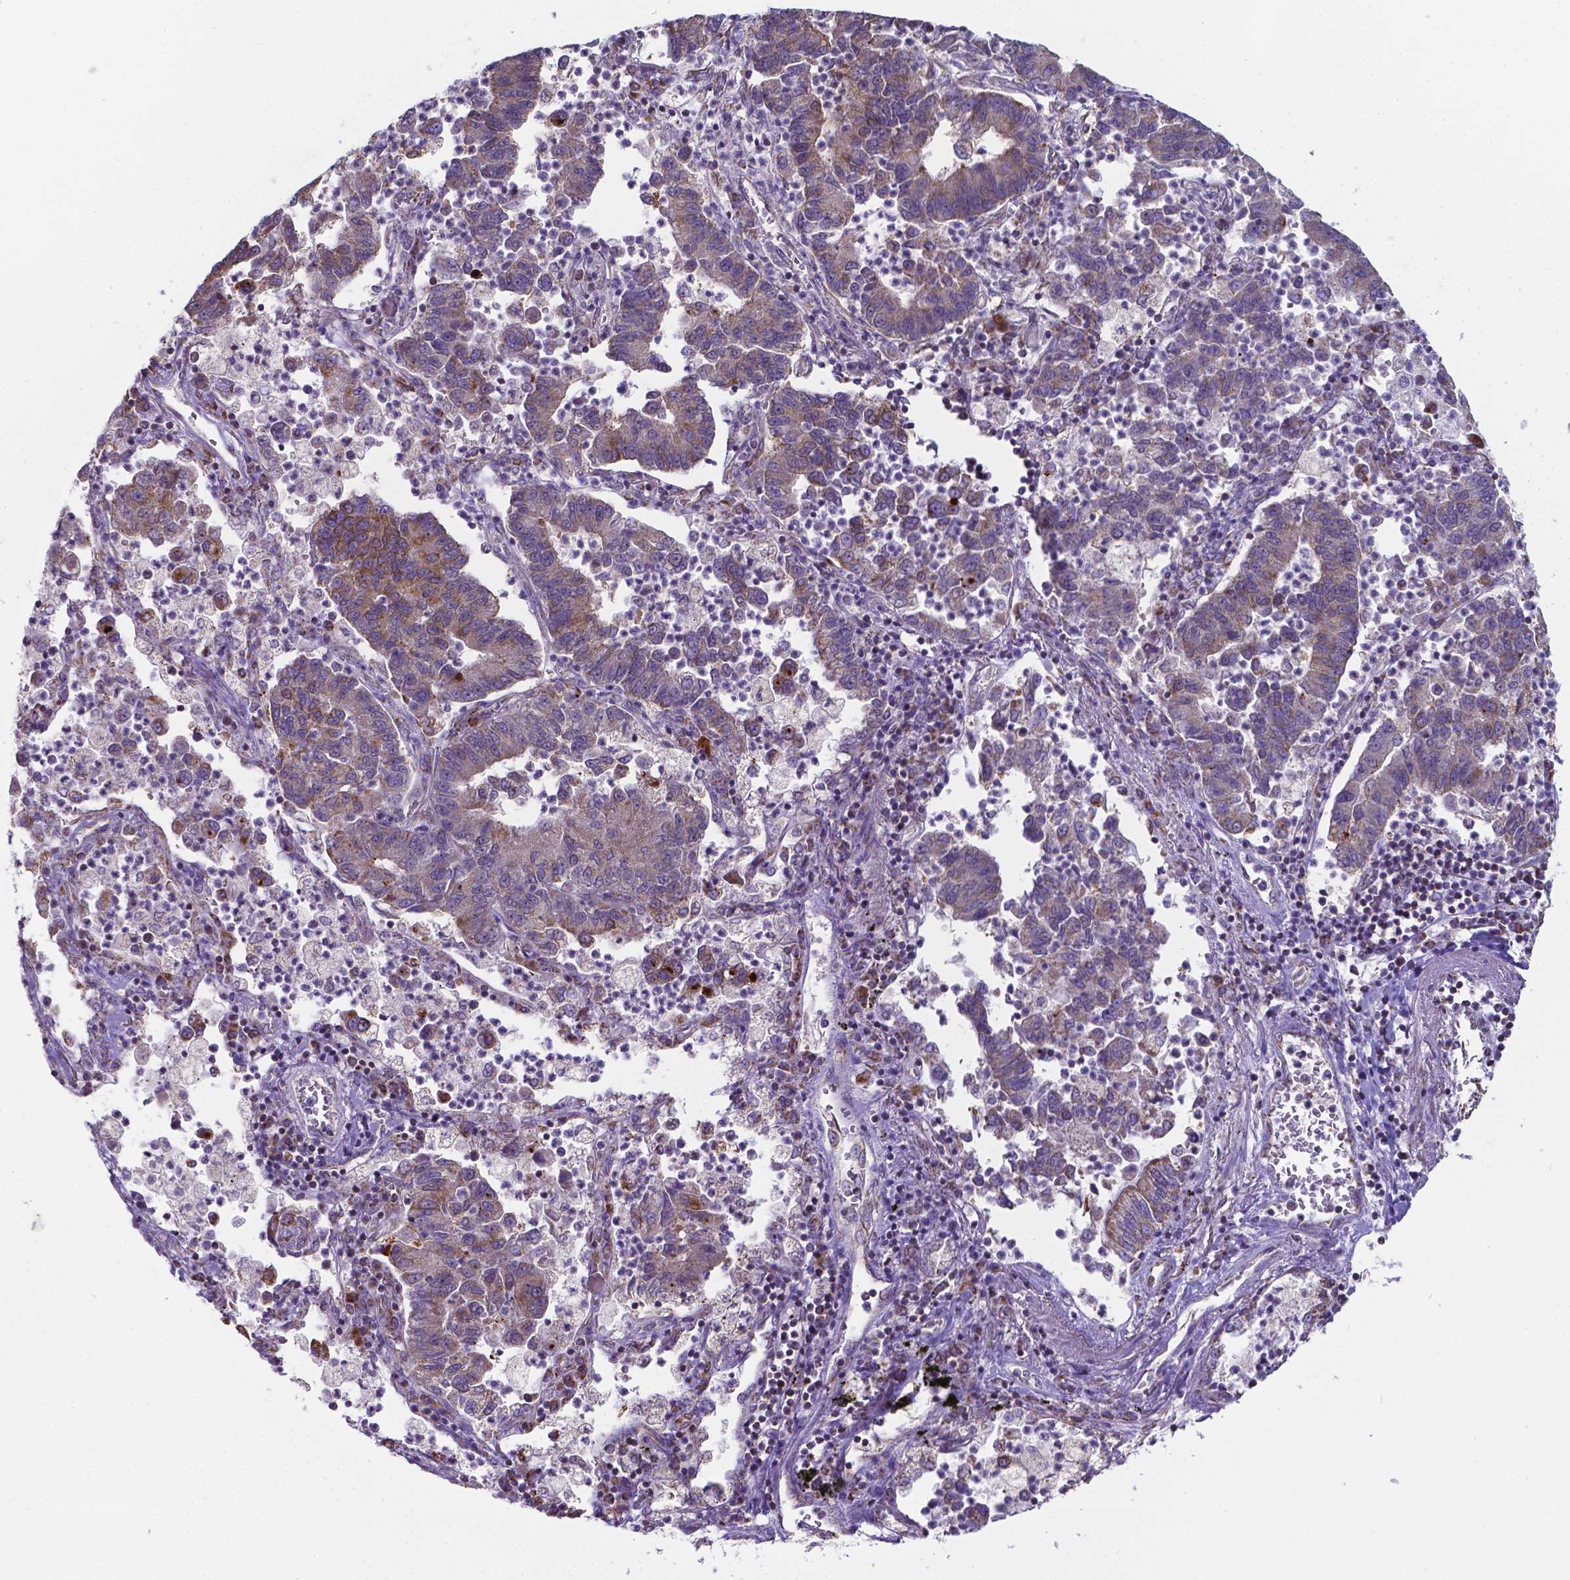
{"staining": {"intensity": "moderate", "quantity": "25%-75%", "location": "cytoplasmic/membranous"}, "tissue": "lung cancer", "cell_type": "Tumor cells", "image_type": "cancer", "snomed": [{"axis": "morphology", "description": "Adenocarcinoma, NOS"}, {"axis": "topography", "description": "Lung"}], "caption": "A medium amount of moderate cytoplasmic/membranous expression is identified in approximately 25%-75% of tumor cells in adenocarcinoma (lung) tissue.", "gene": "FAM114A1", "patient": {"sex": "female", "age": 57}}